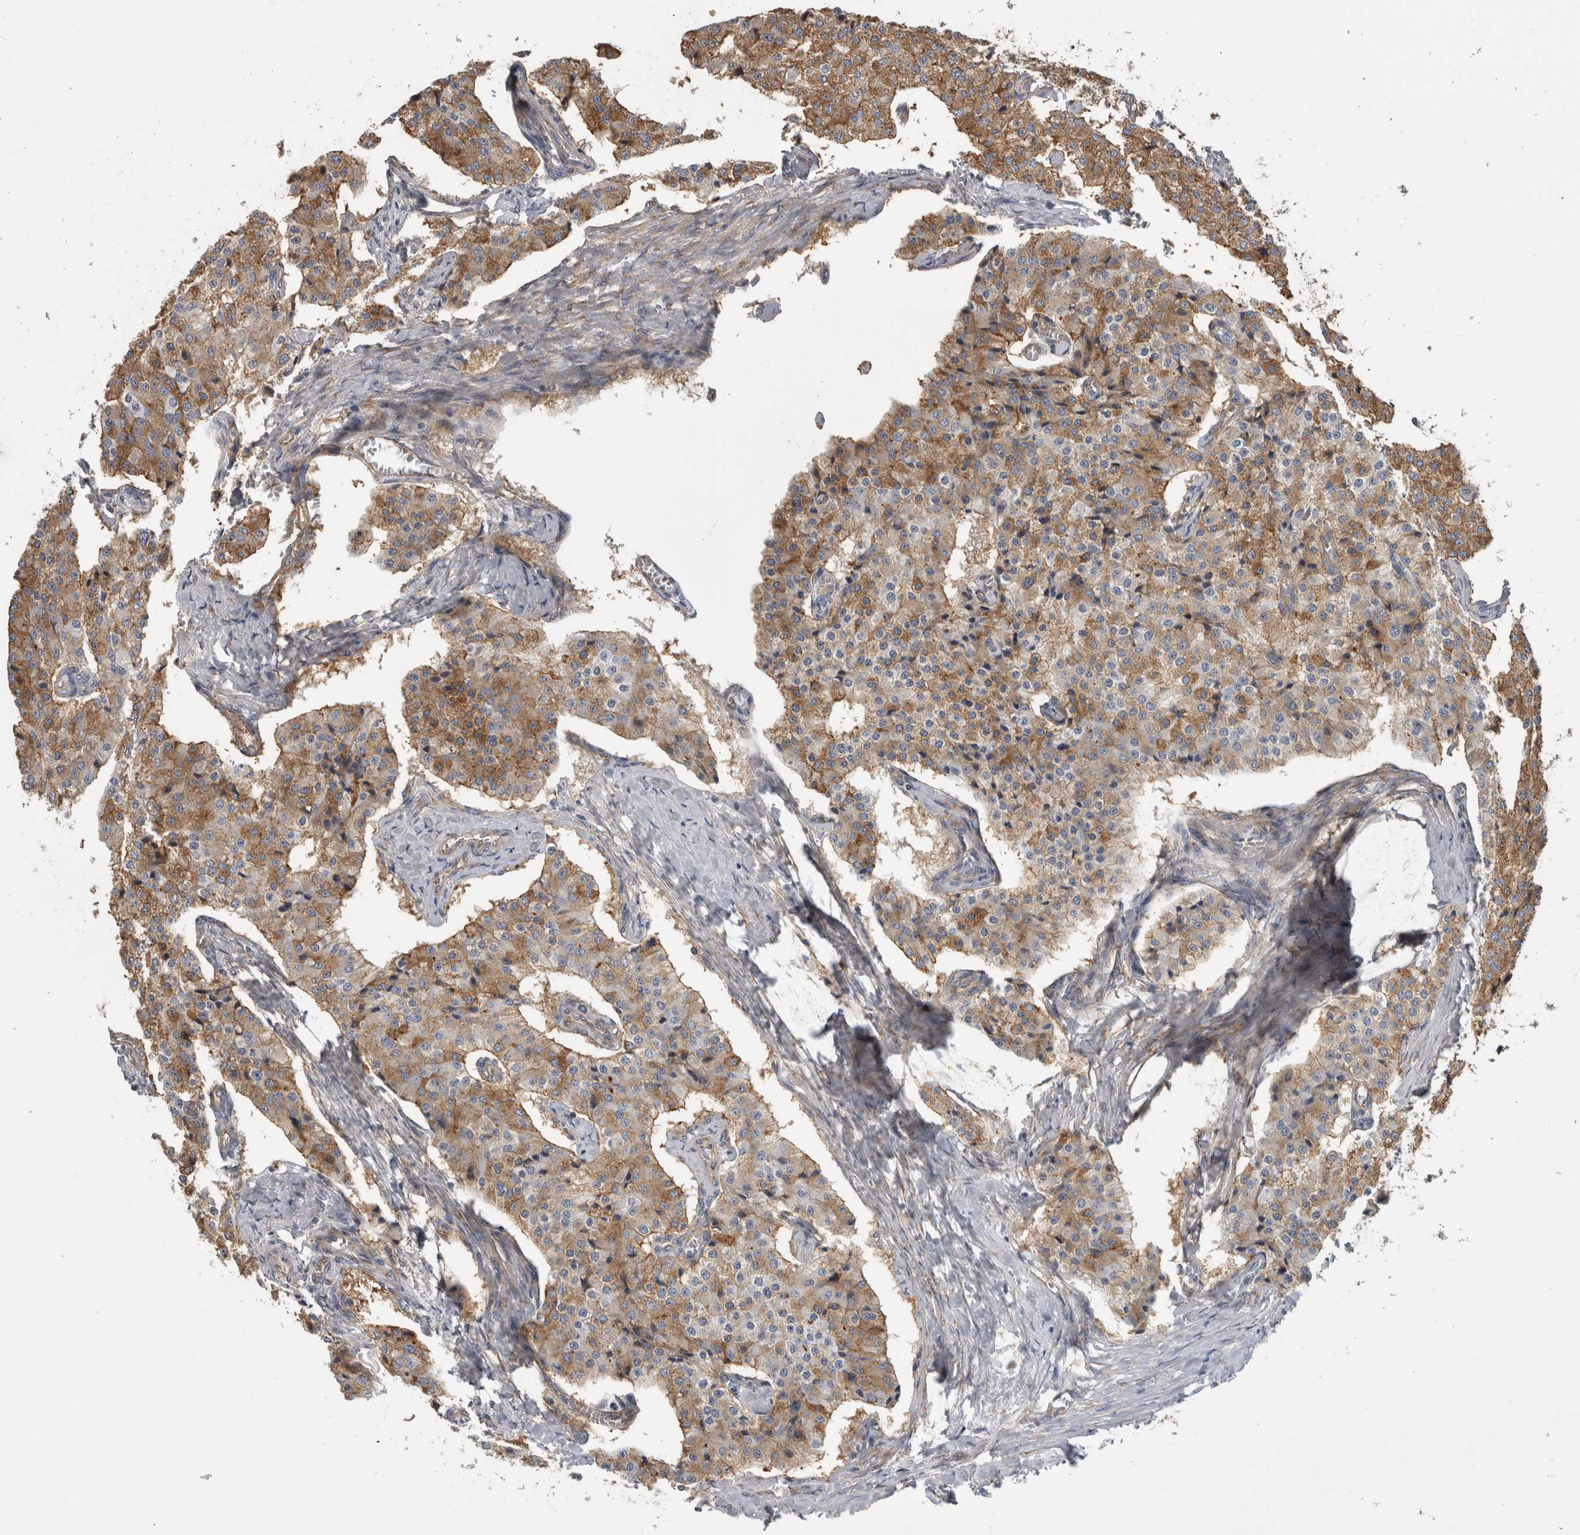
{"staining": {"intensity": "moderate", "quantity": "25%-75%", "location": "cytoplasmic/membranous"}, "tissue": "carcinoid", "cell_type": "Tumor cells", "image_type": "cancer", "snomed": [{"axis": "morphology", "description": "Carcinoid, malignant, NOS"}, {"axis": "topography", "description": "Colon"}], "caption": "The histopathology image shows staining of malignant carcinoid, revealing moderate cytoplasmic/membranous protein positivity (brown color) within tumor cells.", "gene": "ATXN3", "patient": {"sex": "female", "age": 52}}